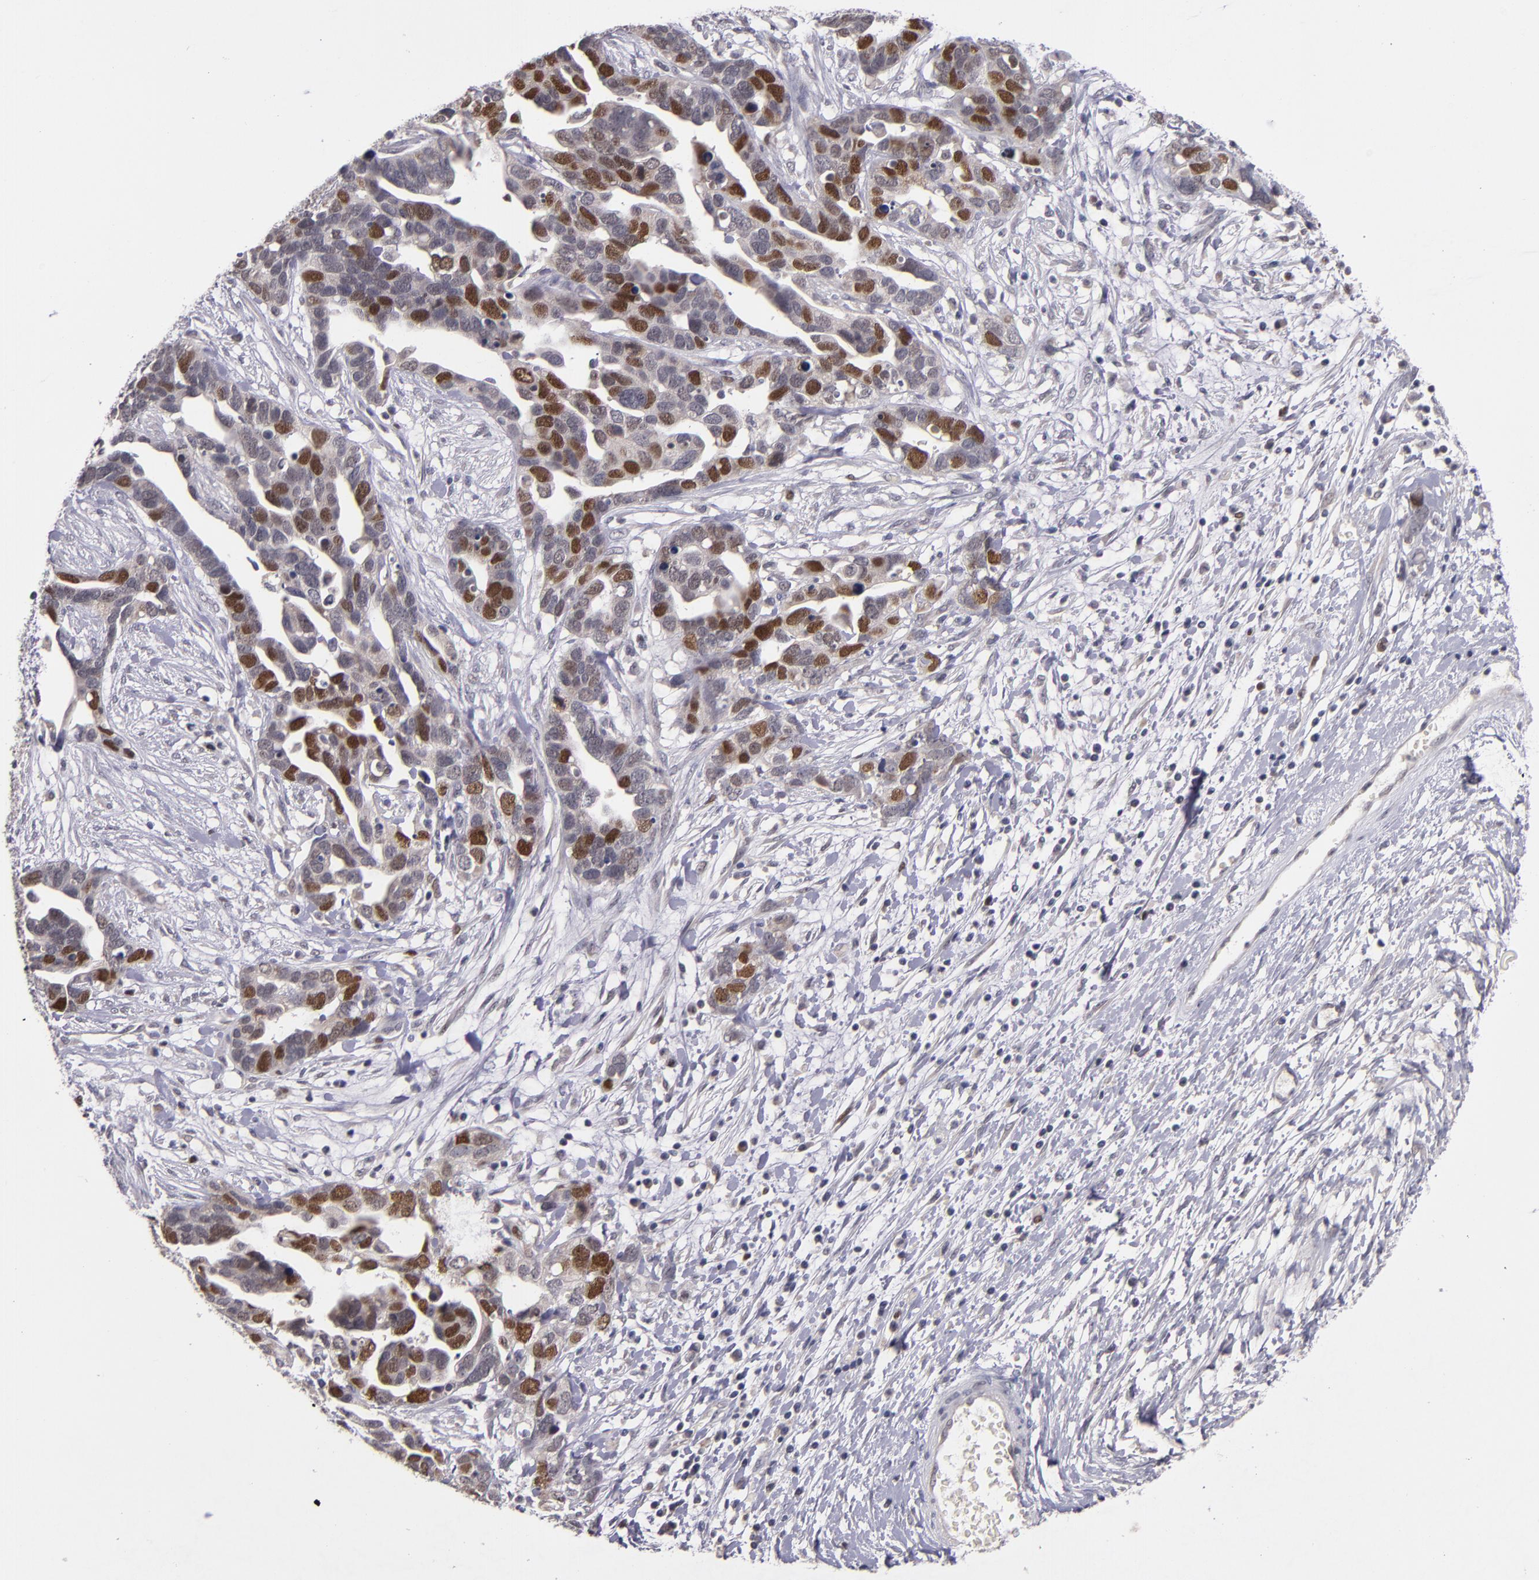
{"staining": {"intensity": "strong", "quantity": "25%-75%", "location": "nuclear"}, "tissue": "ovarian cancer", "cell_type": "Tumor cells", "image_type": "cancer", "snomed": [{"axis": "morphology", "description": "Cystadenocarcinoma, serous, NOS"}, {"axis": "topography", "description": "Ovary"}], "caption": "Ovarian serous cystadenocarcinoma stained with DAB immunohistochemistry shows high levels of strong nuclear staining in approximately 25%-75% of tumor cells.", "gene": "CDC7", "patient": {"sex": "female", "age": 54}}